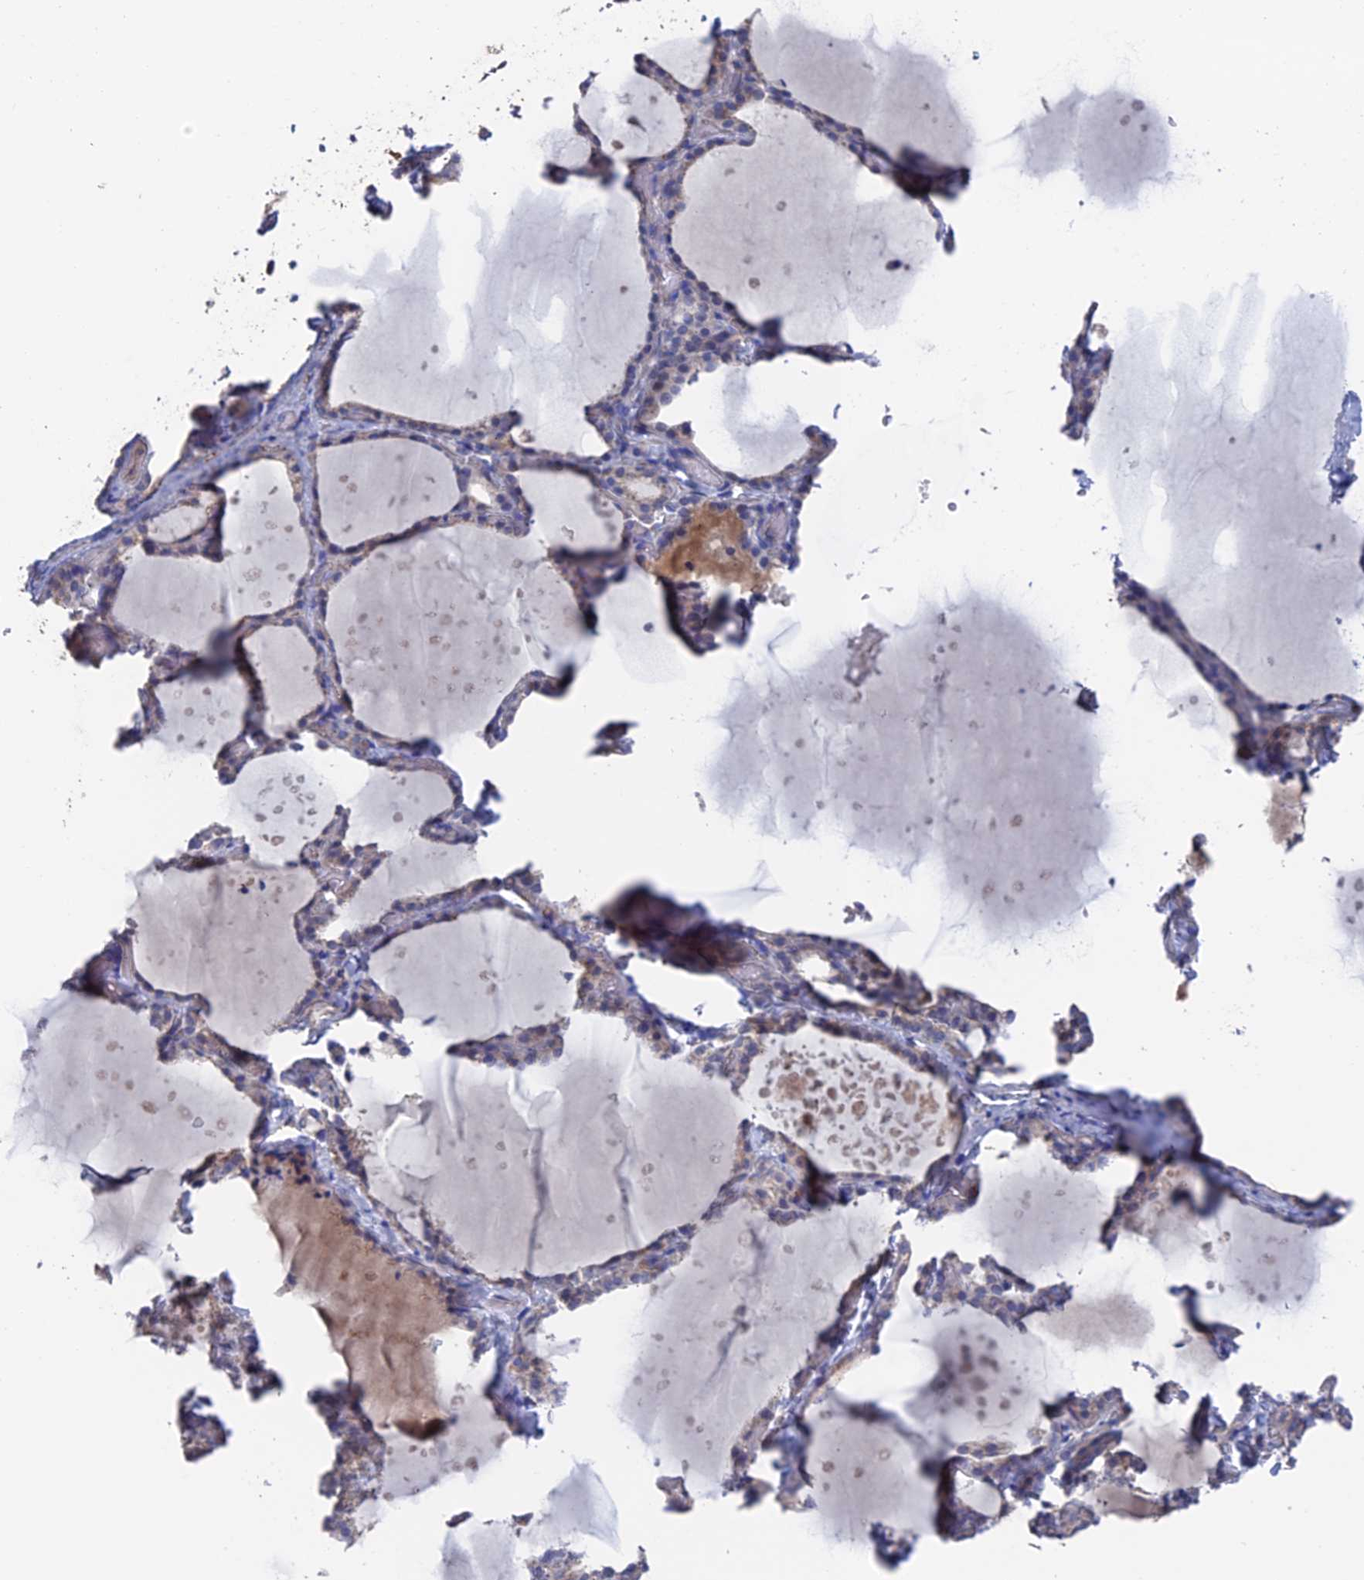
{"staining": {"intensity": "weak", "quantity": "<25%", "location": "cytoplasmic/membranous"}, "tissue": "thyroid gland", "cell_type": "Glandular cells", "image_type": "normal", "snomed": [{"axis": "morphology", "description": "Normal tissue, NOS"}, {"axis": "topography", "description": "Thyroid gland"}], "caption": "The histopathology image reveals no significant expression in glandular cells of thyroid gland.", "gene": "HPF1", "patient": {"sex": "female", "age": 44}}